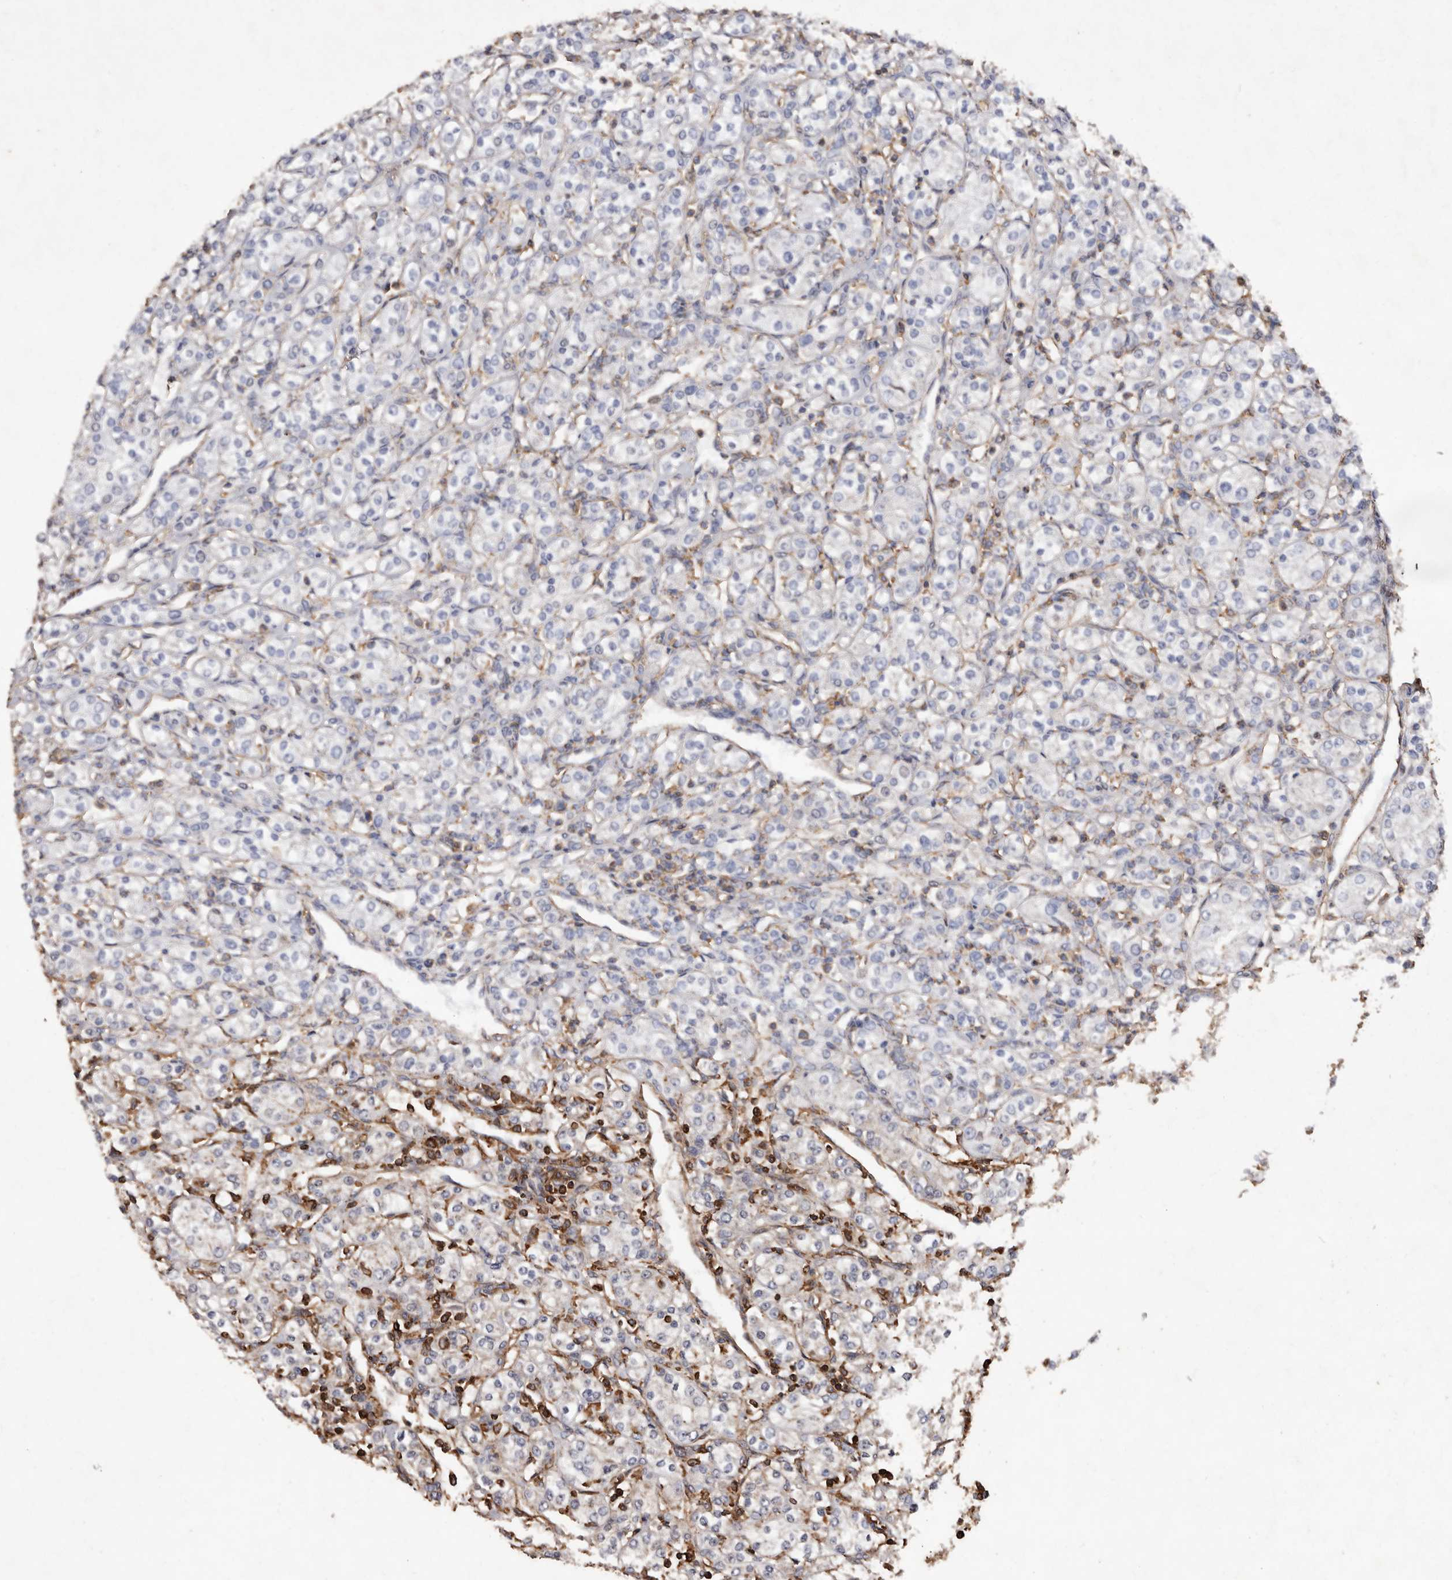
{"staining": {"intensity": "moderate", "quantity": "25%-75%", "location": "cytoplasmic/membranous"}, "tissue": "renal cancer", "cell_type": "Tumor cells", "image_type": "cancer", "snomed": [{"axis": "morphology", "description": "Adenocarcinoma, NOS"}, {"axis": "topography", "description": "Kidney"}], "caption": "Renal cancer (adenocarcinoma) stained with DAB immunohistochemistry shows medium levels of moderate cytoplasmic/membranous staining in approximately 25%-75% of tumor cells.", "gene": "COQ8B", "patient": {"sex": "male", "age": 77}}